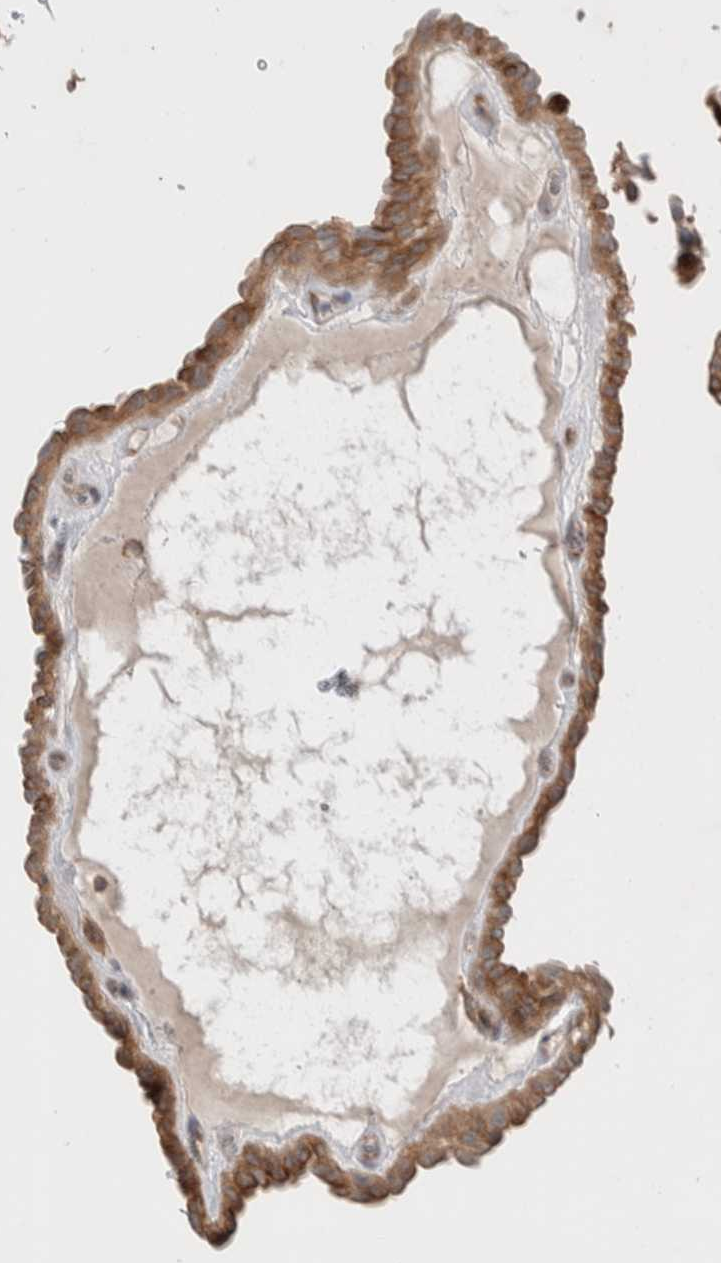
{"staining": {"intensity": "strong", "quantity": ">75%", "location": "cytoplasmic/membranous"}, "tissue": "thyroid cancer", "cell_type": "Tumor cells", "image_type": "cancer", "snomed": [{"axis": "morphology", "description": "Papillary adenocarcinoma, NOS"}, {"axis": "topography", "description": "Thyroid gland"}], "caption": "There is high levels of strong cytoplasmic/membranous expression in tumor cells of papillary adenocarcinoma (thyroid), as demonstrated by immunohistochemical staining (brown color).", "gene": "ADCY8", "patient": {"sex": "male", "age": 77}}